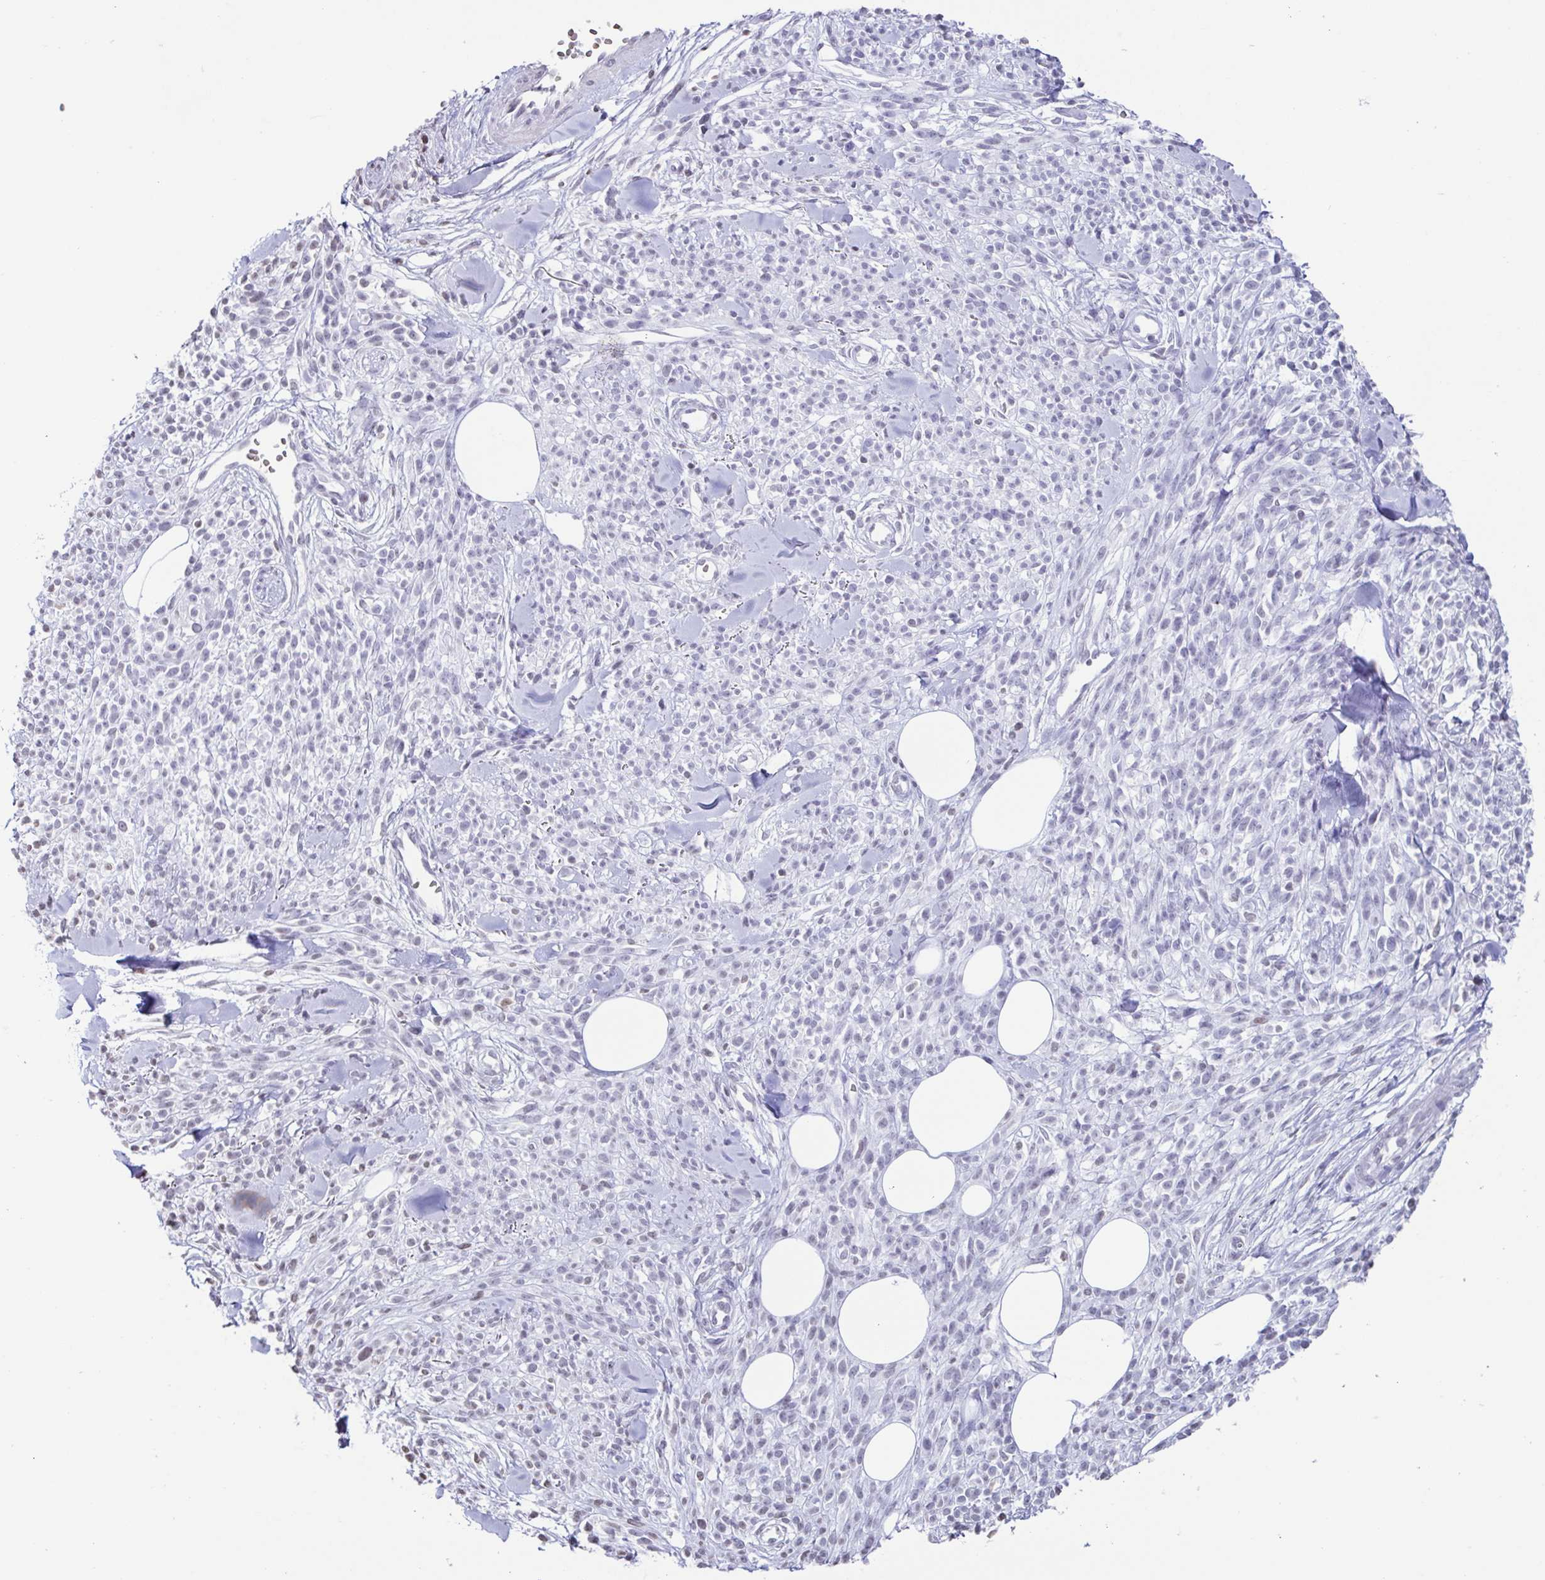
{"staining": {"intensity": "negative", "quantity": "none", "location": "none"}, "tissue": "melanoma", "cell_type": "Tumor cells", "image_type": "cancer", "snomed": [{"axis": "morphology", "description": "Malignant melanoma, NOS"}, {"axis": "topography", "description": "Skin"}, {"axis": "topography", "description": "Skin of trunk"}], "caption": "This is a micrograph of immunohistochemistry staining of melanoma, which shows no positivity in tumor cells. (IHC, brightfield microscopy, high magnification).", "gene": "VCY1B", "patient": {"sex": "male", "age": 74}}